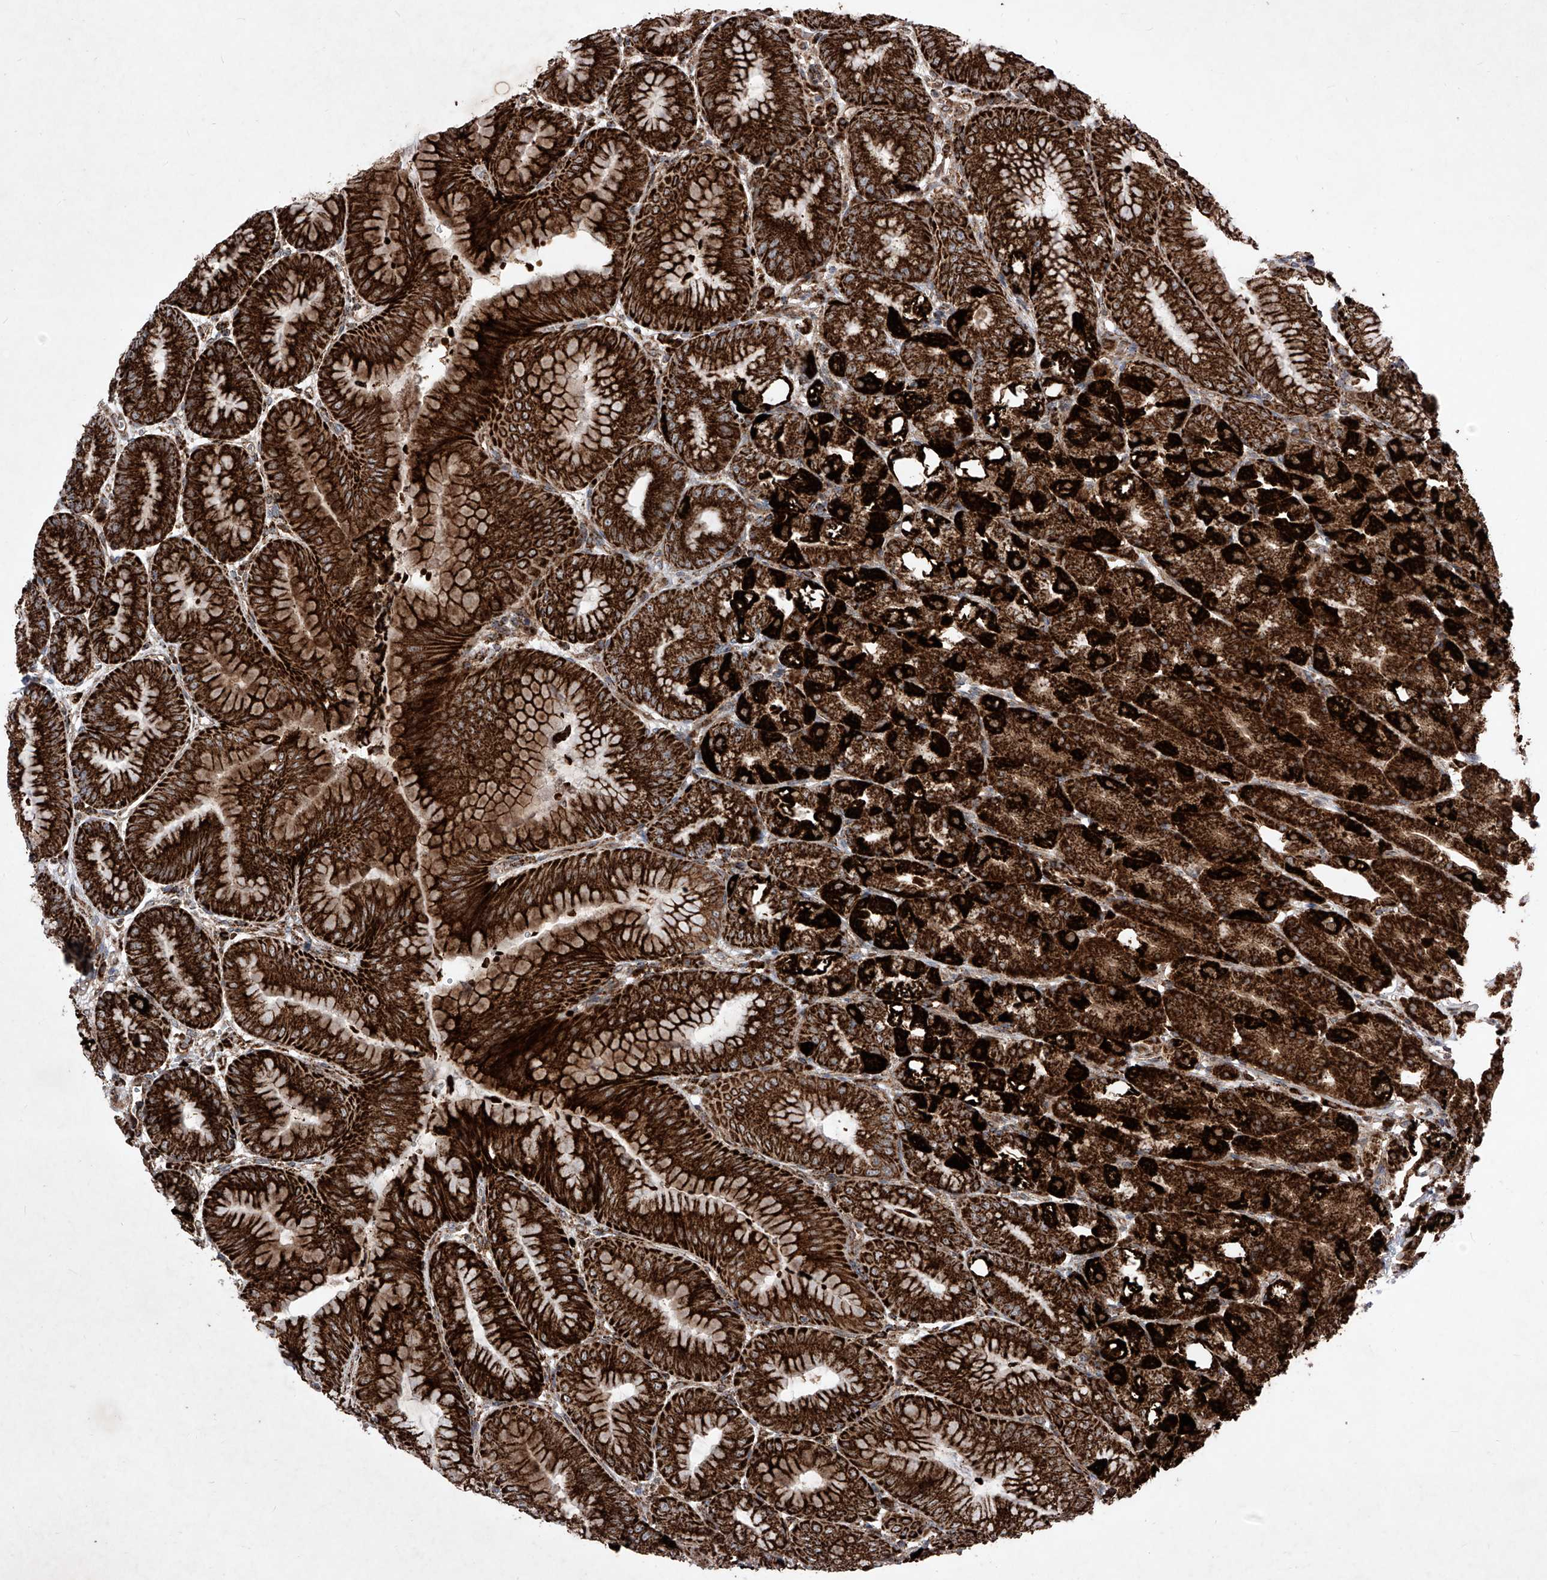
{"staining": {"intensity": "strong", "quantity": ">75%", "location": "cytoplasmic/membranous"}, "tissue": "stomach", "cell_type": "Glandular cells", "image_type": "normal", "snomed": [{"axis": "morphology", "description": "Normal tissue, NOS"}, {"axis": "topography", "description": "Stomach, lower"}], "caption": "Immunohistochemistry staining of normal stomach, which displays high levels of strong cytoplasmic/membranous expression in approximately >75% of glandular cells indicating strong cytoplasmic/membranous protein staining. The staining was performed using DAB (brown) for protein detection and nuclei were counterstained in hematoxylin (blue).", "gene": "SEMA6A", "patient": {"sex": "male", "age": 71}}